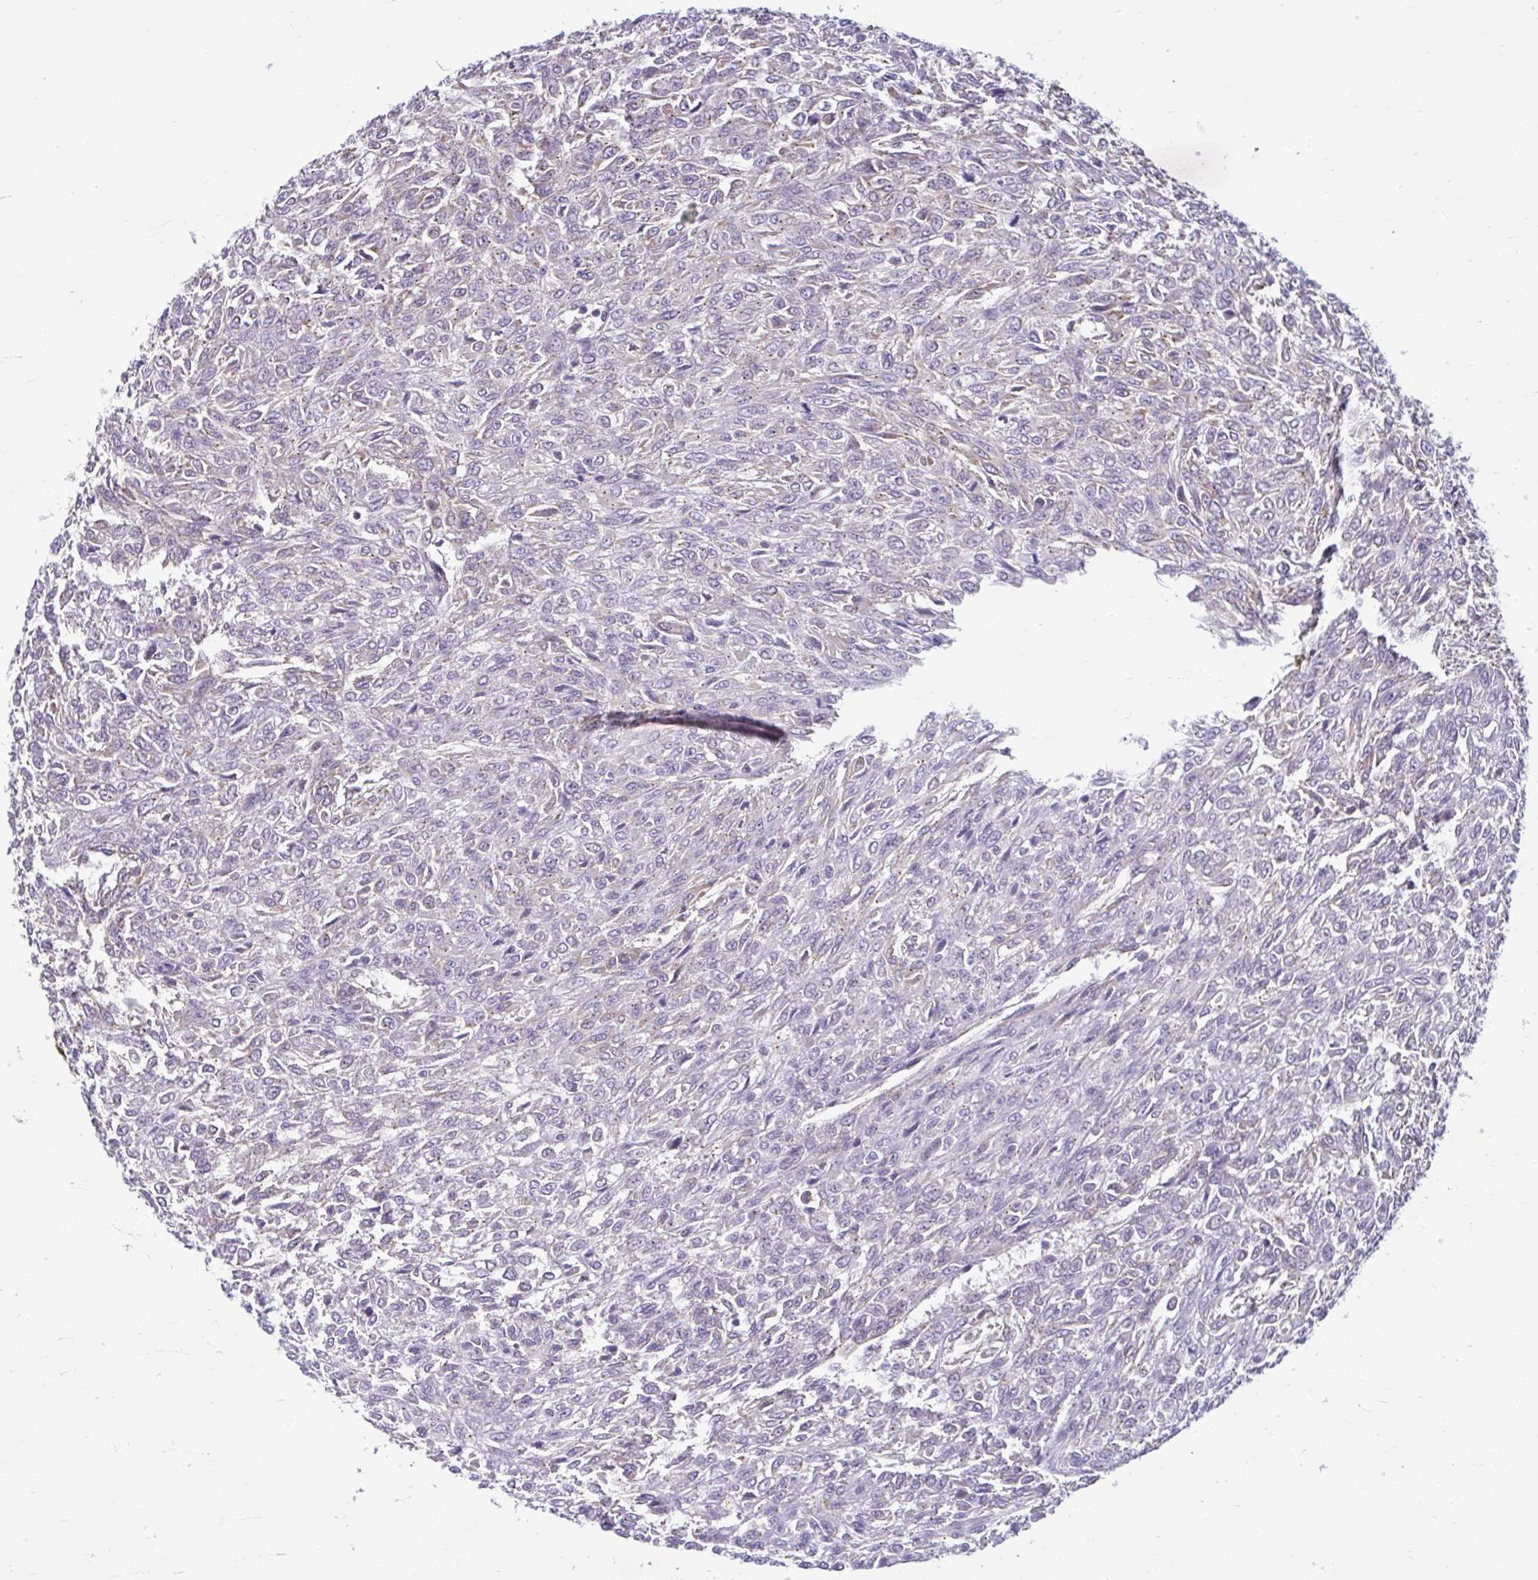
{"staining": {"intensity": "negative", "quantity": "none", "location": "none"}, "tissue": "renal cancer", "cell_type": "Tumor cells", "image_type": "cancer", "snomed": [{"axis": "morphology", "description": "Adenocarcinoma, NOS"}, {"axis": "topography", "description": "Kidney"}], "caption": "Protein analysis of adenocarcinoma (renal) demonstrates no significant staining in tumor cells.", "gene": "TMEM108", "patient": {"sex": "male", "age": 58}}